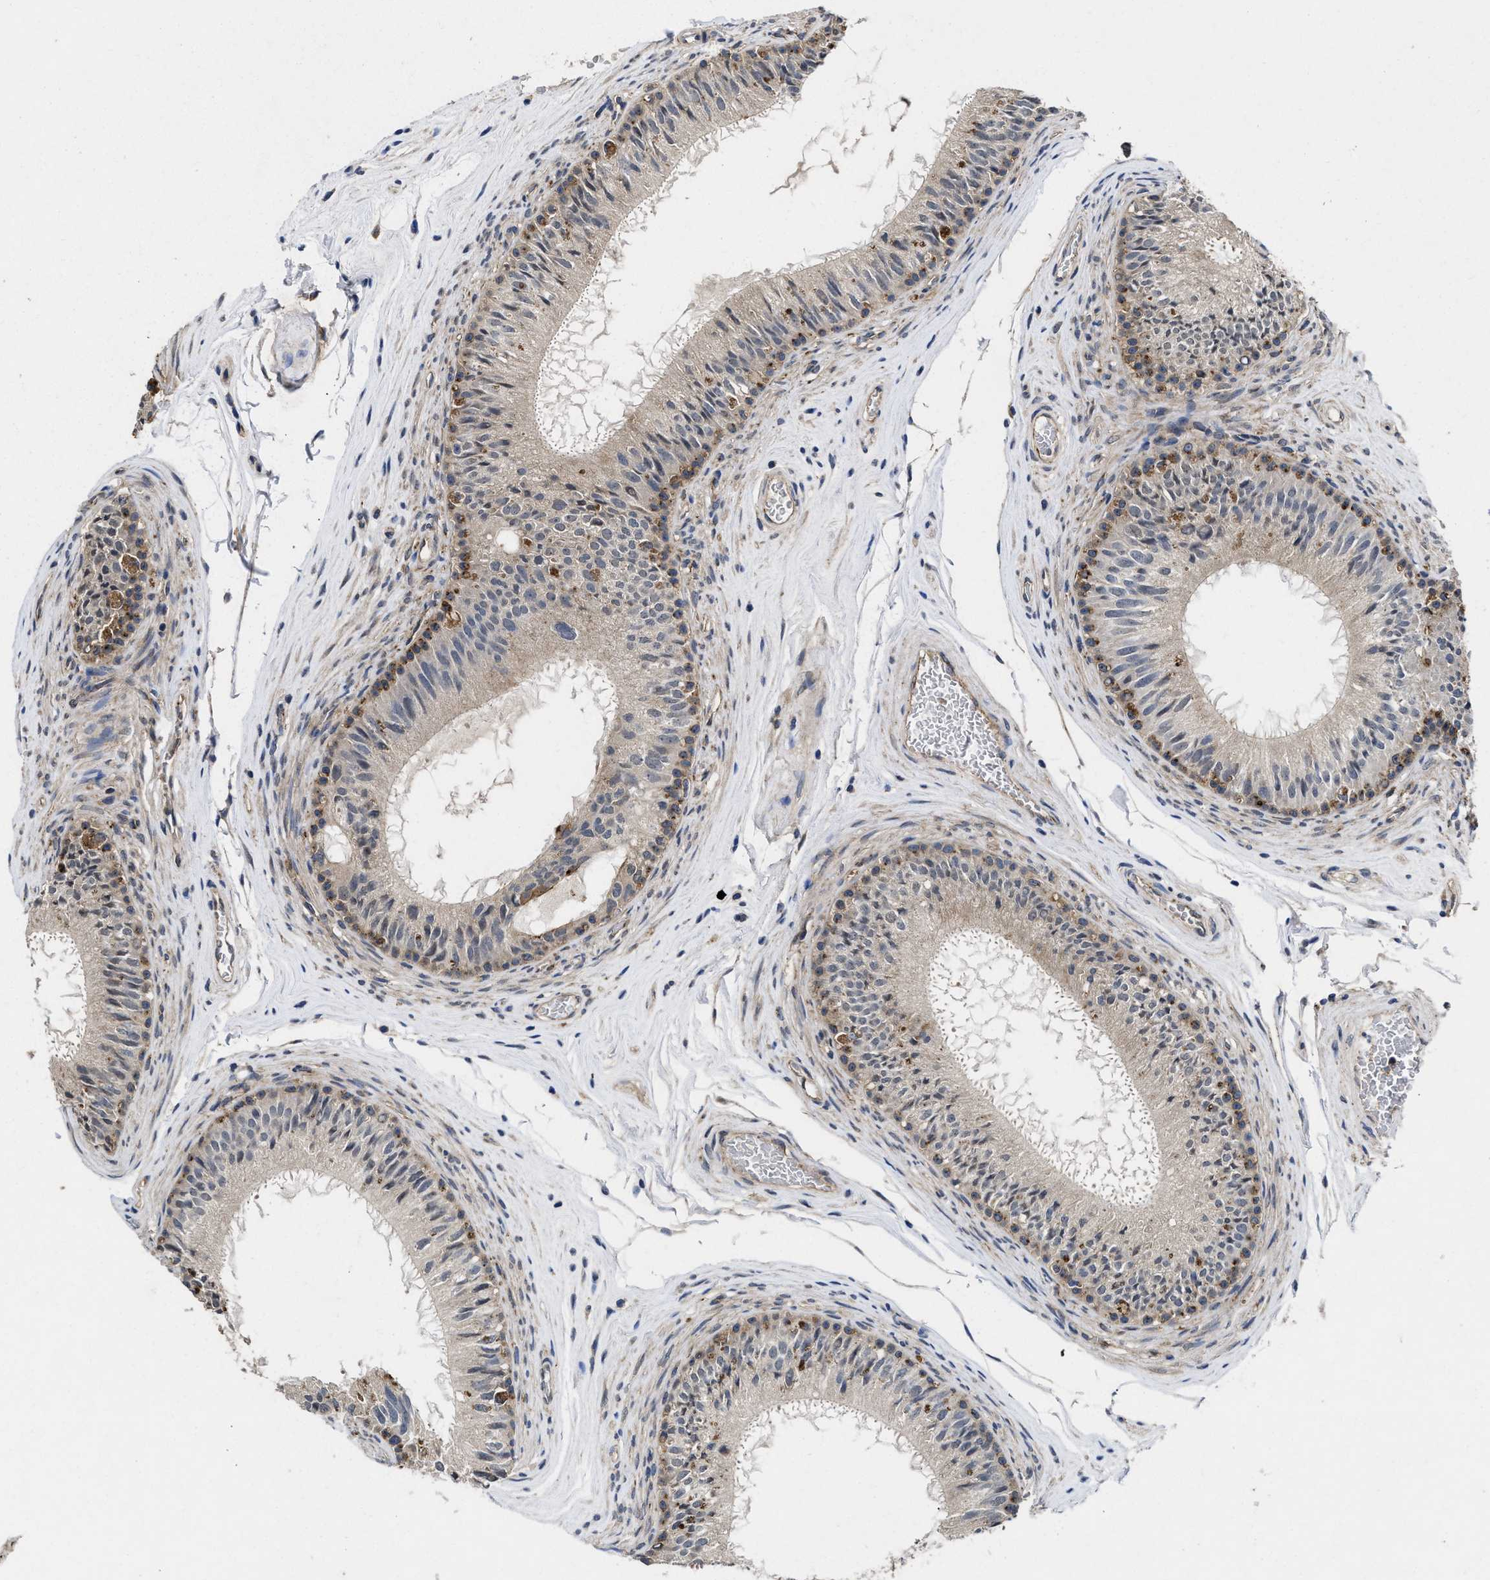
{"staining": {"intensity": "moderate", "quantity": "<25%", "location": "cytoplasmic/membranous"}, "tissue": "epididymis", "cell_type": "Glandular cells", "image_type": "normal", "snomed": [{"axis": "morphology", "description": "Normal tissue, NOS"}, {"axis": "topography", "description": "Testis"}, {"axis": "topography", "description": "Epididymis"}], "caption": "This micrograph demonstrates immunohistochemistry (IHC) staining of unremarkable epididymis, with low moderate cytoplasmic/membranous expression in approximately <25% of glandular cells.", "gene": "PKD2", "patient": {"sex": "male", "age": 36}}